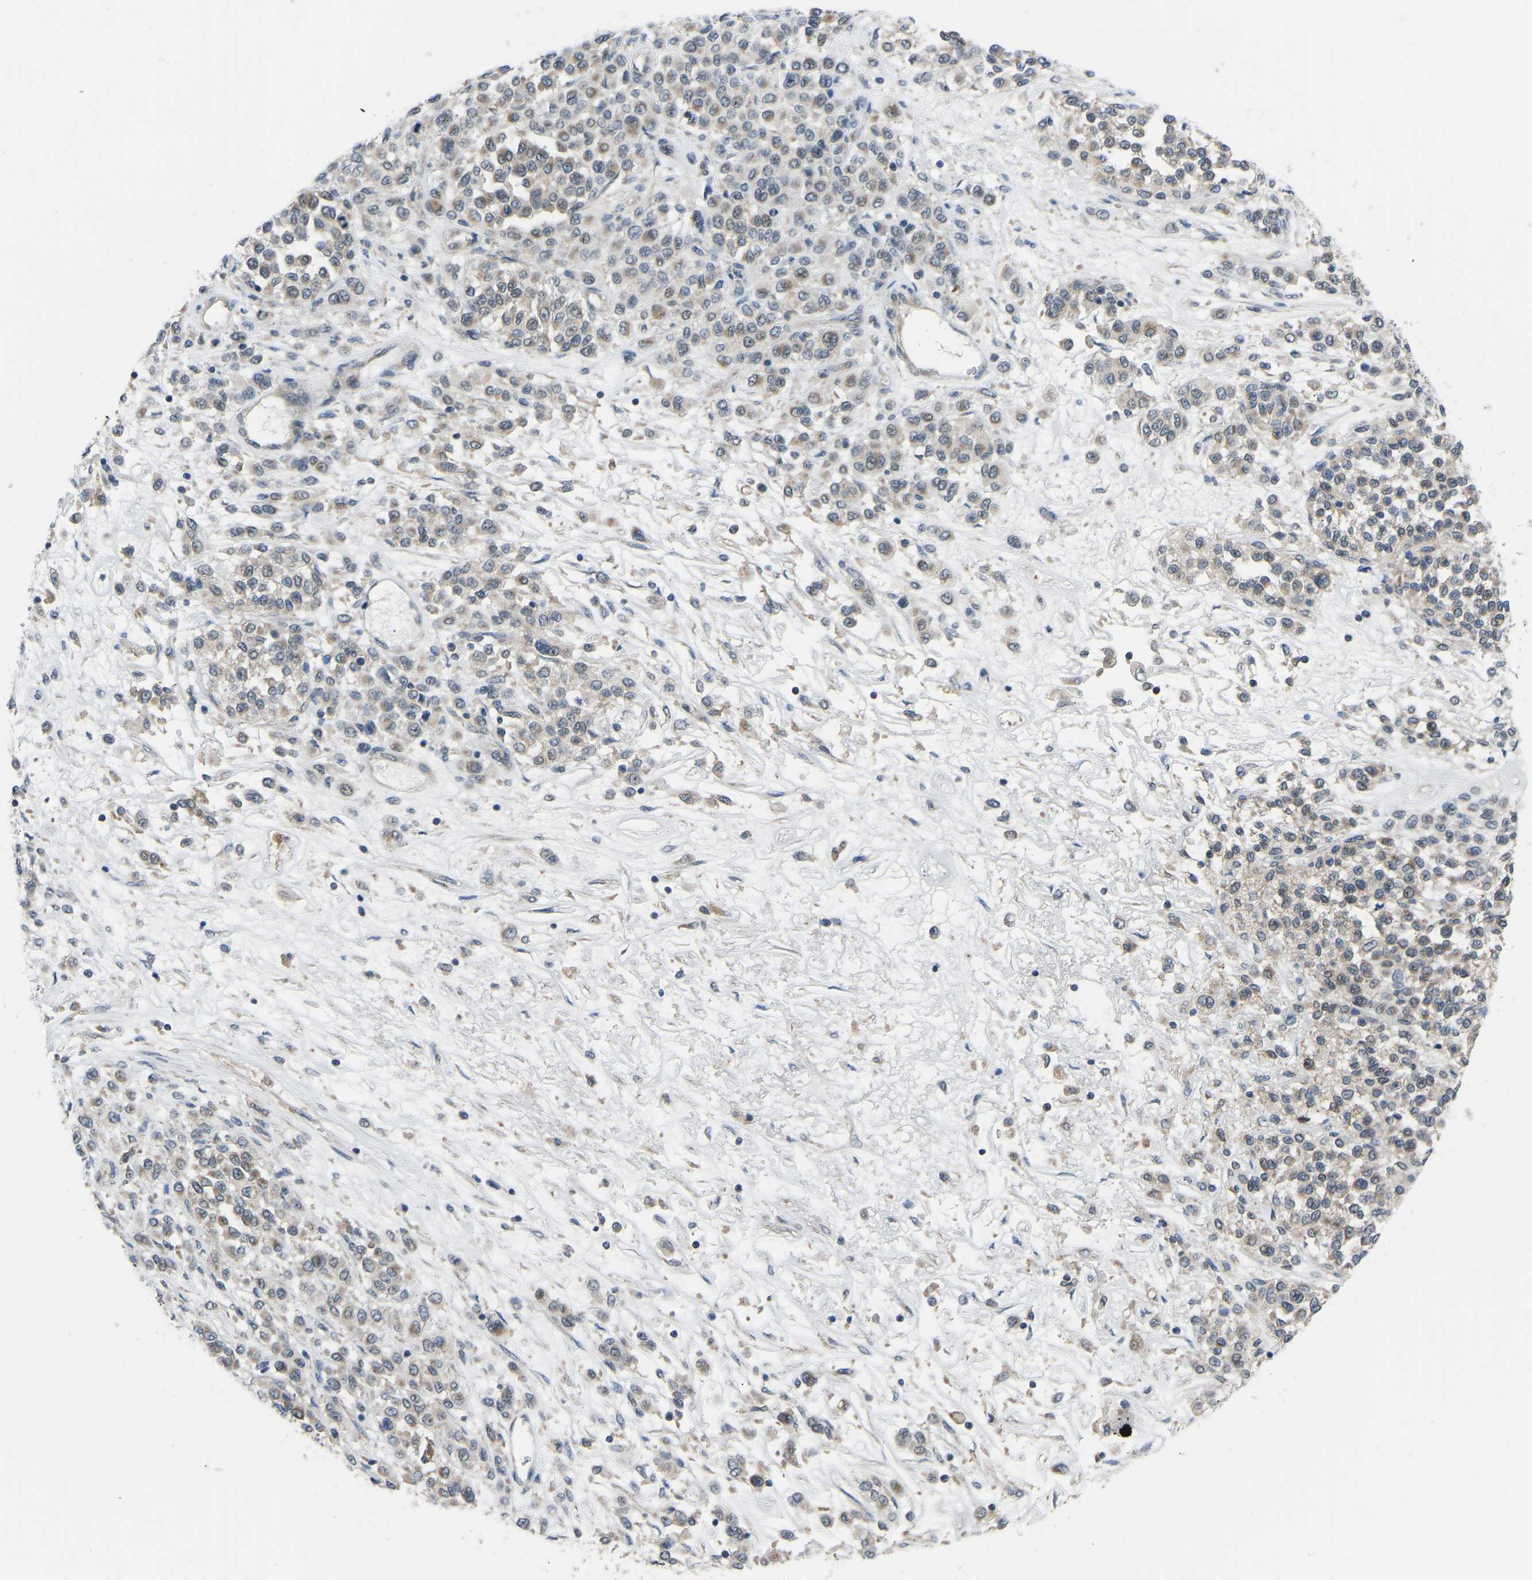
{"staining": {"intensity": "moderate", "quantity": "<25%", "location": "cytoplasmic/membranous"}, "tissue": "melanoma", "cell_type": "Tumor cells", "image_type": "cancer", "snomed": [{"axis": "morphology", "description": "Malignant melanoma, Metastatic site"}, {"axis": "topography", "description": "Pancreas"}], "caption": "Immunohistochemical staining of human melanoma exhibits low levels of moderate cytoplasmic/membranous protein expression in about <25% of tumor cells.", "gene": "CDK2AP1", "patient": {"sex": "female", "age": 30}}